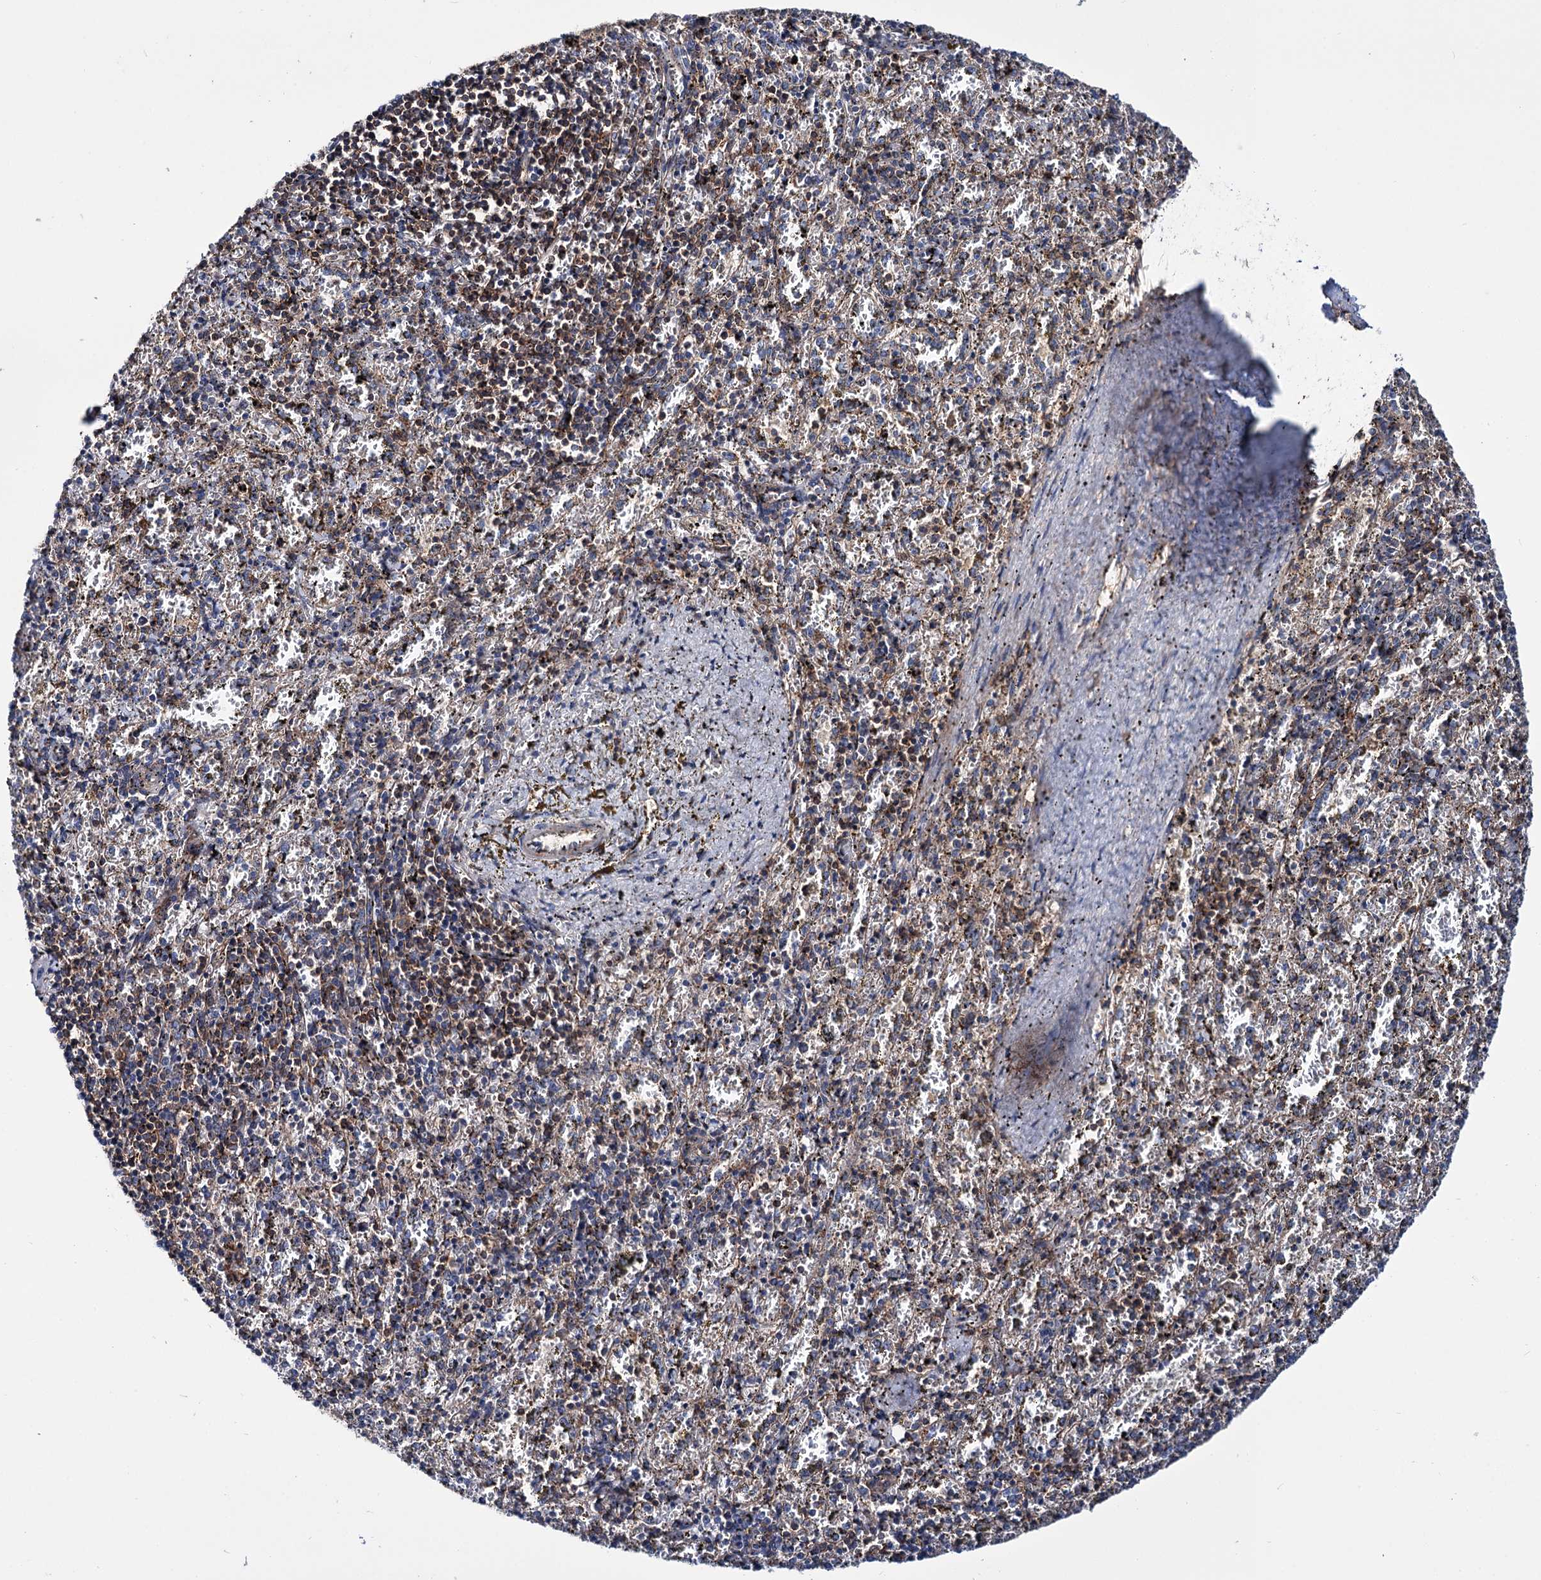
{"staining": {"intensity": "moderate", "quantity": "<25%", "location": "cytoplasmic/membranous"}, "tissue": "spleen", "cell_type": "Cells in red pulp", "image_type": "normal", "snomed": [{"axis": "morphology", "description": "Normal tissue, NOS"}, {"axis": "topography", "description": "Spleen"}], "caption": "Moderate cytoplasmic/membranous expression for a protein is identified in approximately <25% of cells in red pulp of normal spleen using immunohistochemistry.", "gene": "DEF6", "patient": {"sex": "male", "age": 11}}